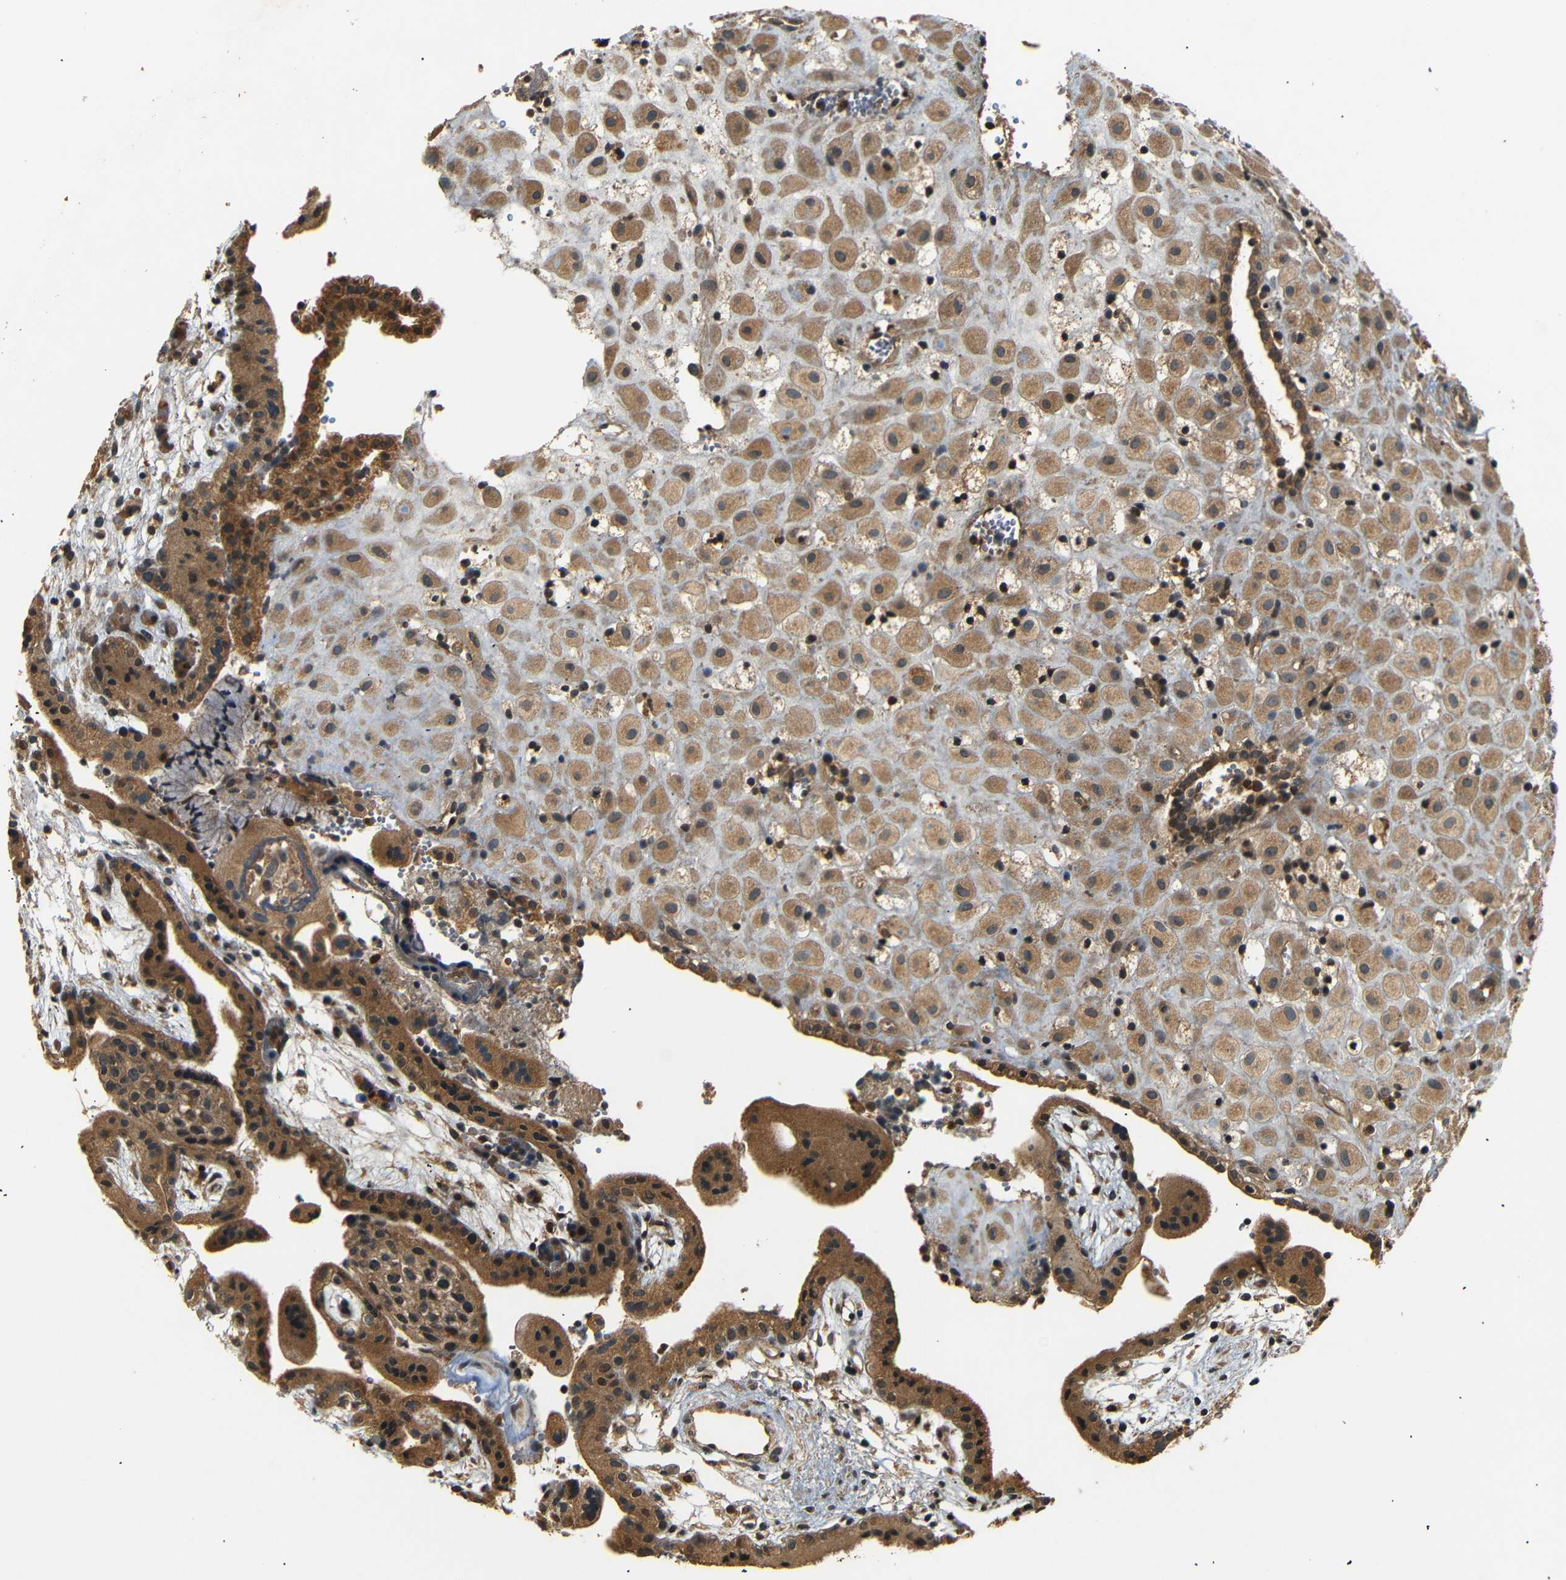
{"staining": {"intensity": "moderate", "quantity": ">75%", "location": "cytoplasmic/membranous"}, "tissue": "placenta", "cell_type": "Decidual cells", "image_type": "normal", "snomed": [{"axis": "morphology", "description": "Normal tissue, NOS"}, {"axis": "topography", "description": "Placenta"}], "caption": "IHC of unremarkable human placenta displays medium levels of moderate cytoplasmic/membranous expression in approximately >75% of decidual cells.", "gene": "TANK", "patient": {"sex": "female", "age": 18}}